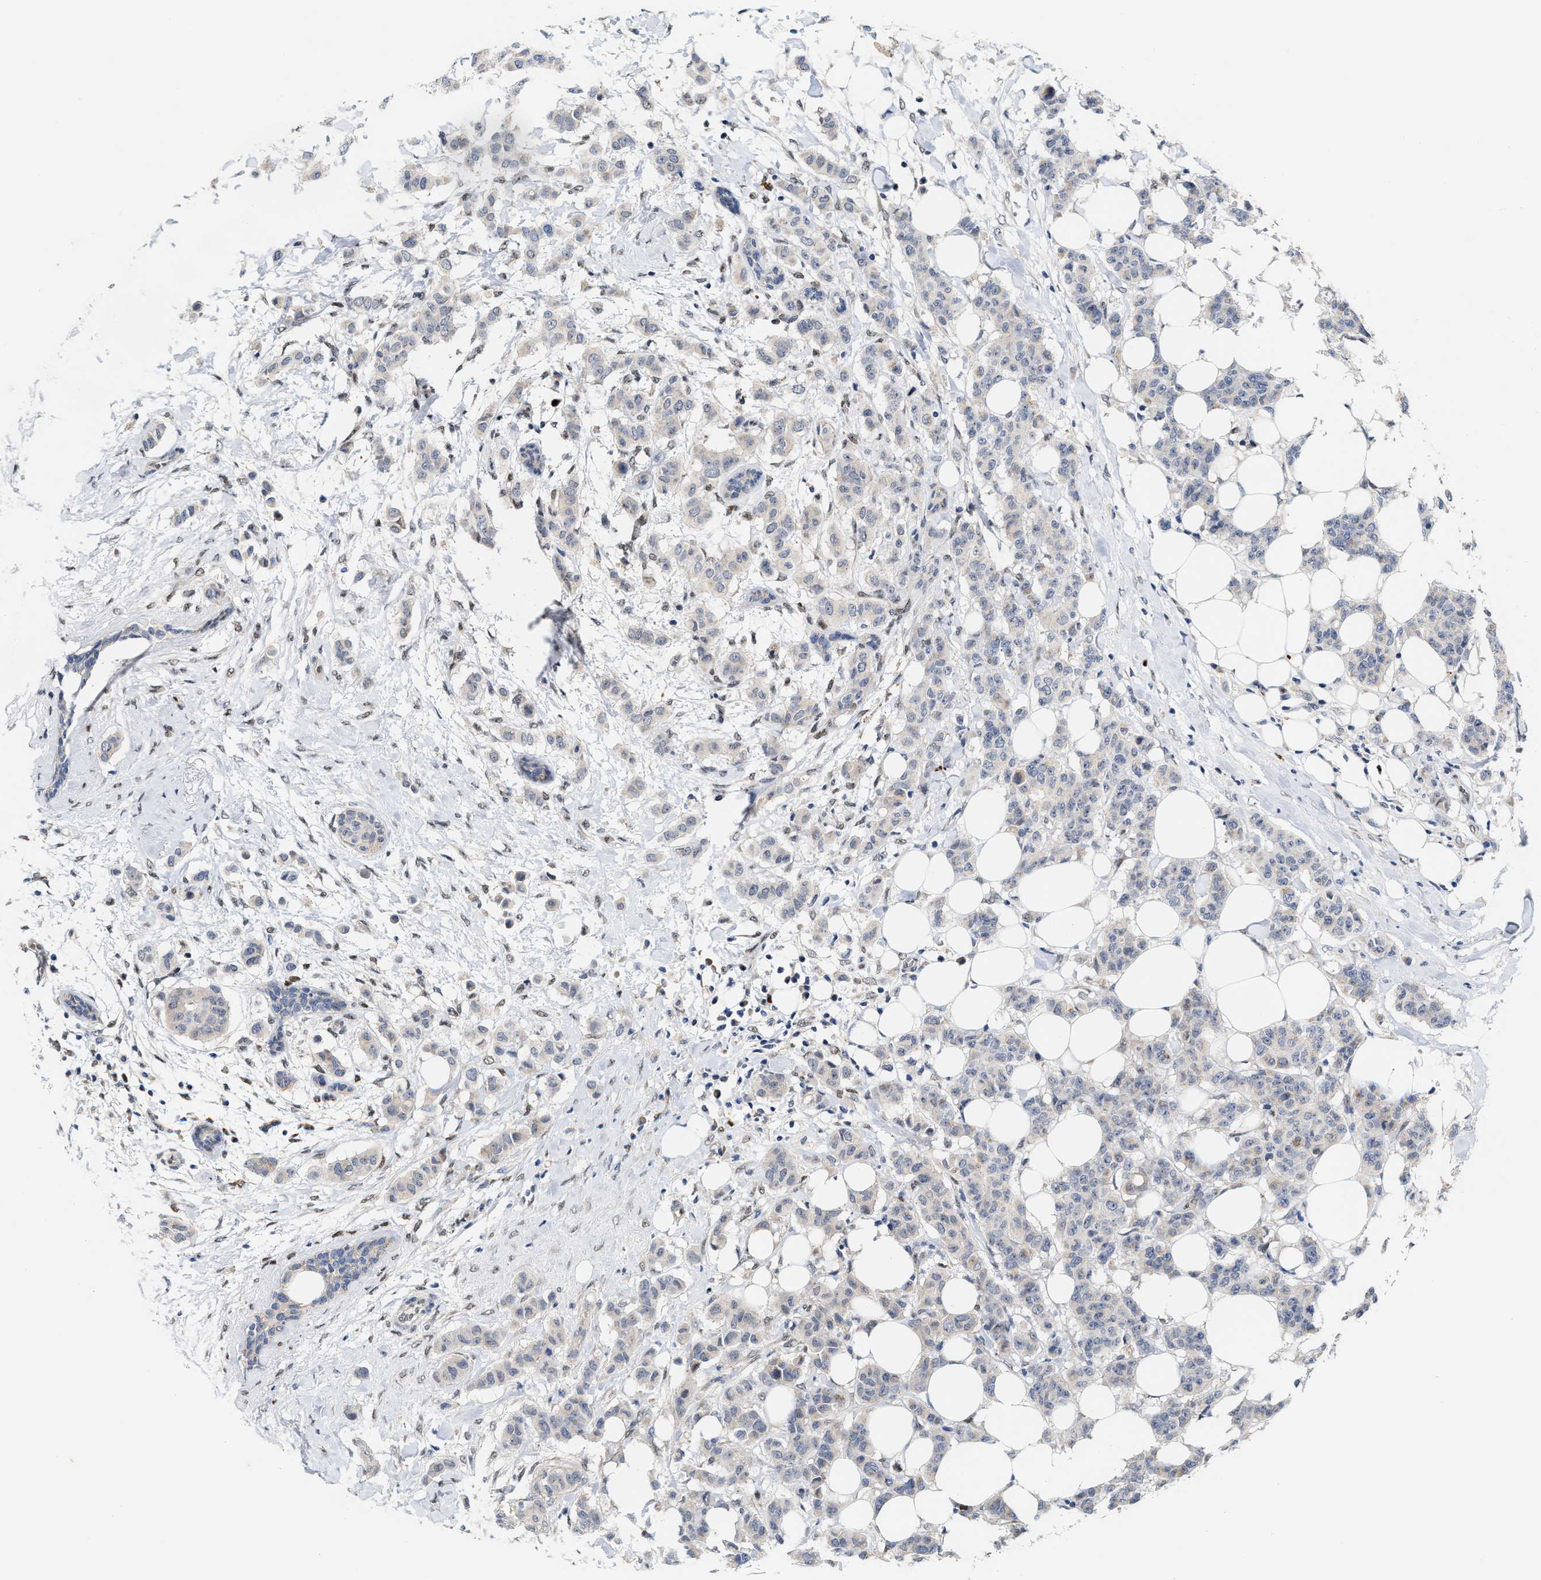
{"staining": {"intensity": "weak", "quantity": "<25%", "location": "cytoplasmic/membranous"}, "tissue": "breast cancer", "cell_type": "Tumor cells", "image_type": "cancer", "snomed": [{"axis": "morphology", "description": "Duct carcinoma"}, {"axis": "topography", "description": "Breast"}], "caption": "A high-resolution image shows immunohistochemistry (IHC) staining of breast invasive ductal carcinoma, which exhibits no significant staining in tumor cells.", "gene": "TCF4", "patient": {"sex": "female", "age": 40}}